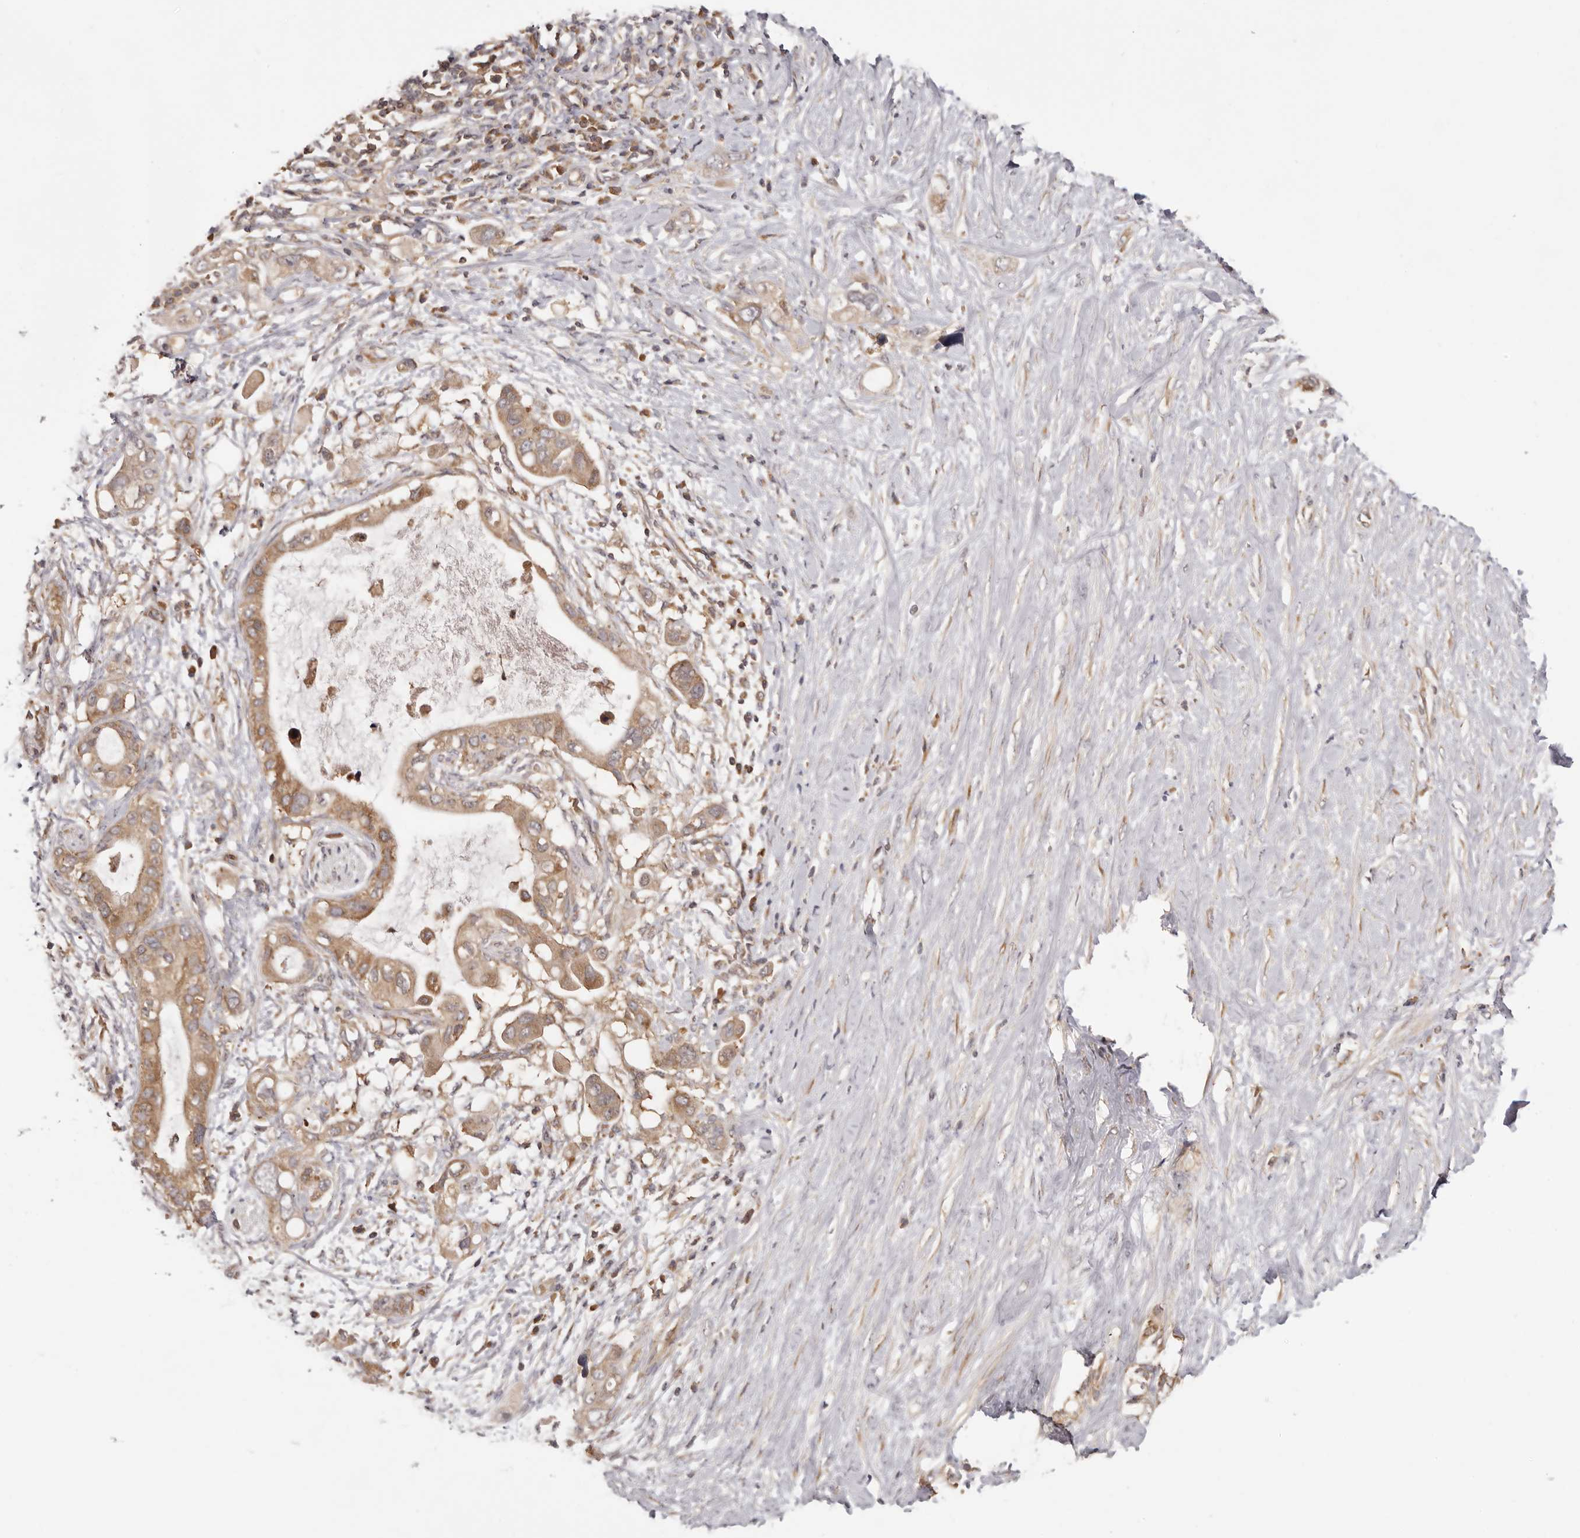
{"staining": {"intensity": "moderate", "quantity": ">75%", "location": "cytoplasmic/membranous"}, "tissue": "pancreatic cancer", "cell_type": "Tumor cells", "image_type": "cancer", "snomed": [{"axis": "morphology", "description": "Adenocarcinoma, NOS"}, {"axis": "topography", "description": "Pancreas"}], "caption": "The photomicrograph displays a brown stain indicating the presence of a protein in the cytoplasmic/membranous of tumor cells in pancreatic cancer. The protein is stained brown, and the nuclei are stained in blue (DAB IHC with brightfield microscopy, high magnification).", "gene": "EEF1E1", "patient": {"sex": "female", "age": 56}}